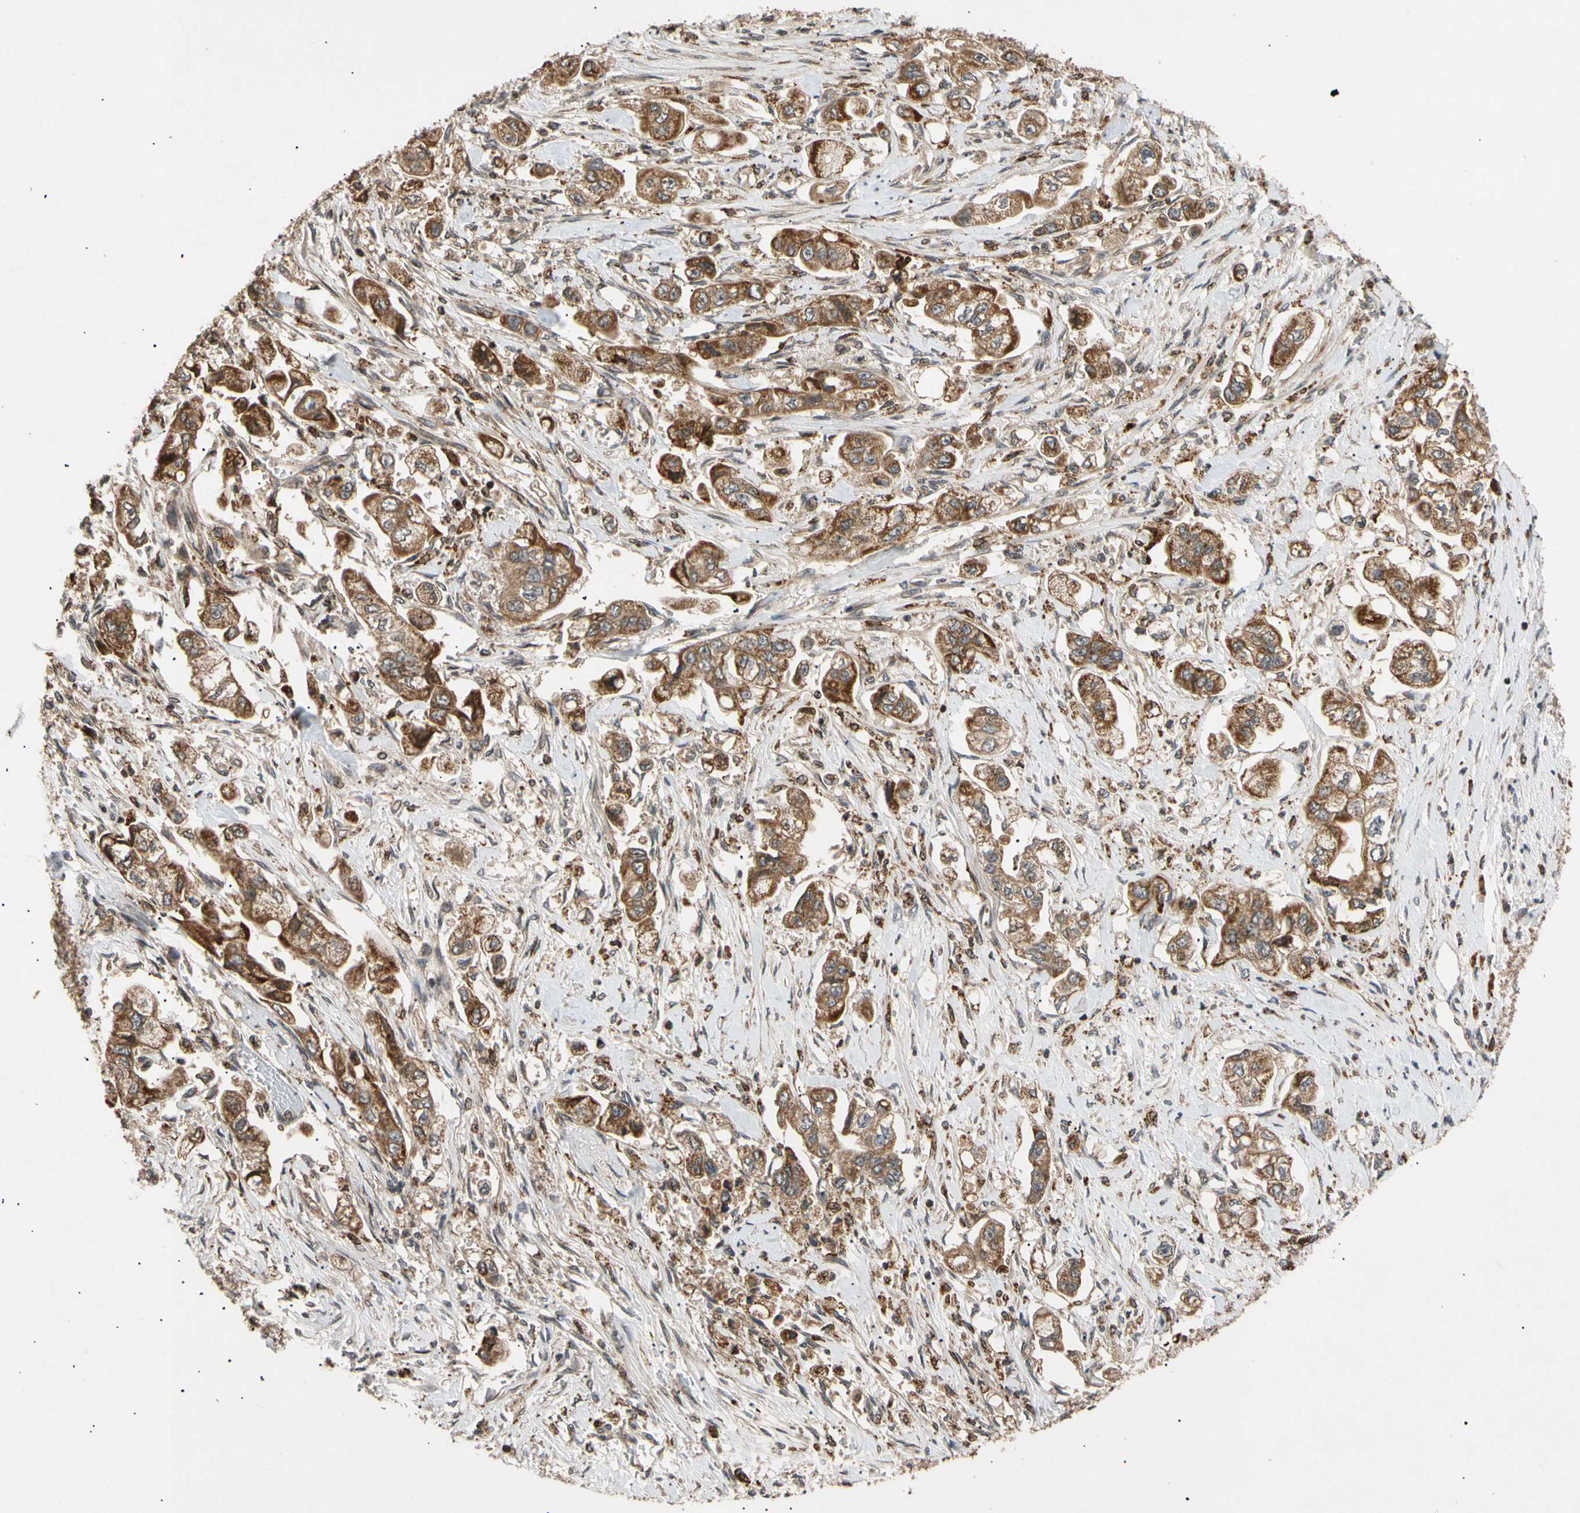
{"staining": {"intensity": "strong", "quantity": ">75%", "location": "cytoplasmic/membranous"}, "tissue": "stomach cancer", "cell_type": "Tumor cells", "image_type": "cancer", "snomed": [{"axis": "morphology", "description": "Adenocarcinoma, NOS"}, {"axis": "topography", "description": "Stomach"}], "caption": "Protein expression analysis of human adenocarcinoma (stomach) reveals strong cytoplasmic/membranous staining in approximately >75% of tumor cells.", "gene": "MRPS22", "patient": {"sex": "male", "age": 62}}